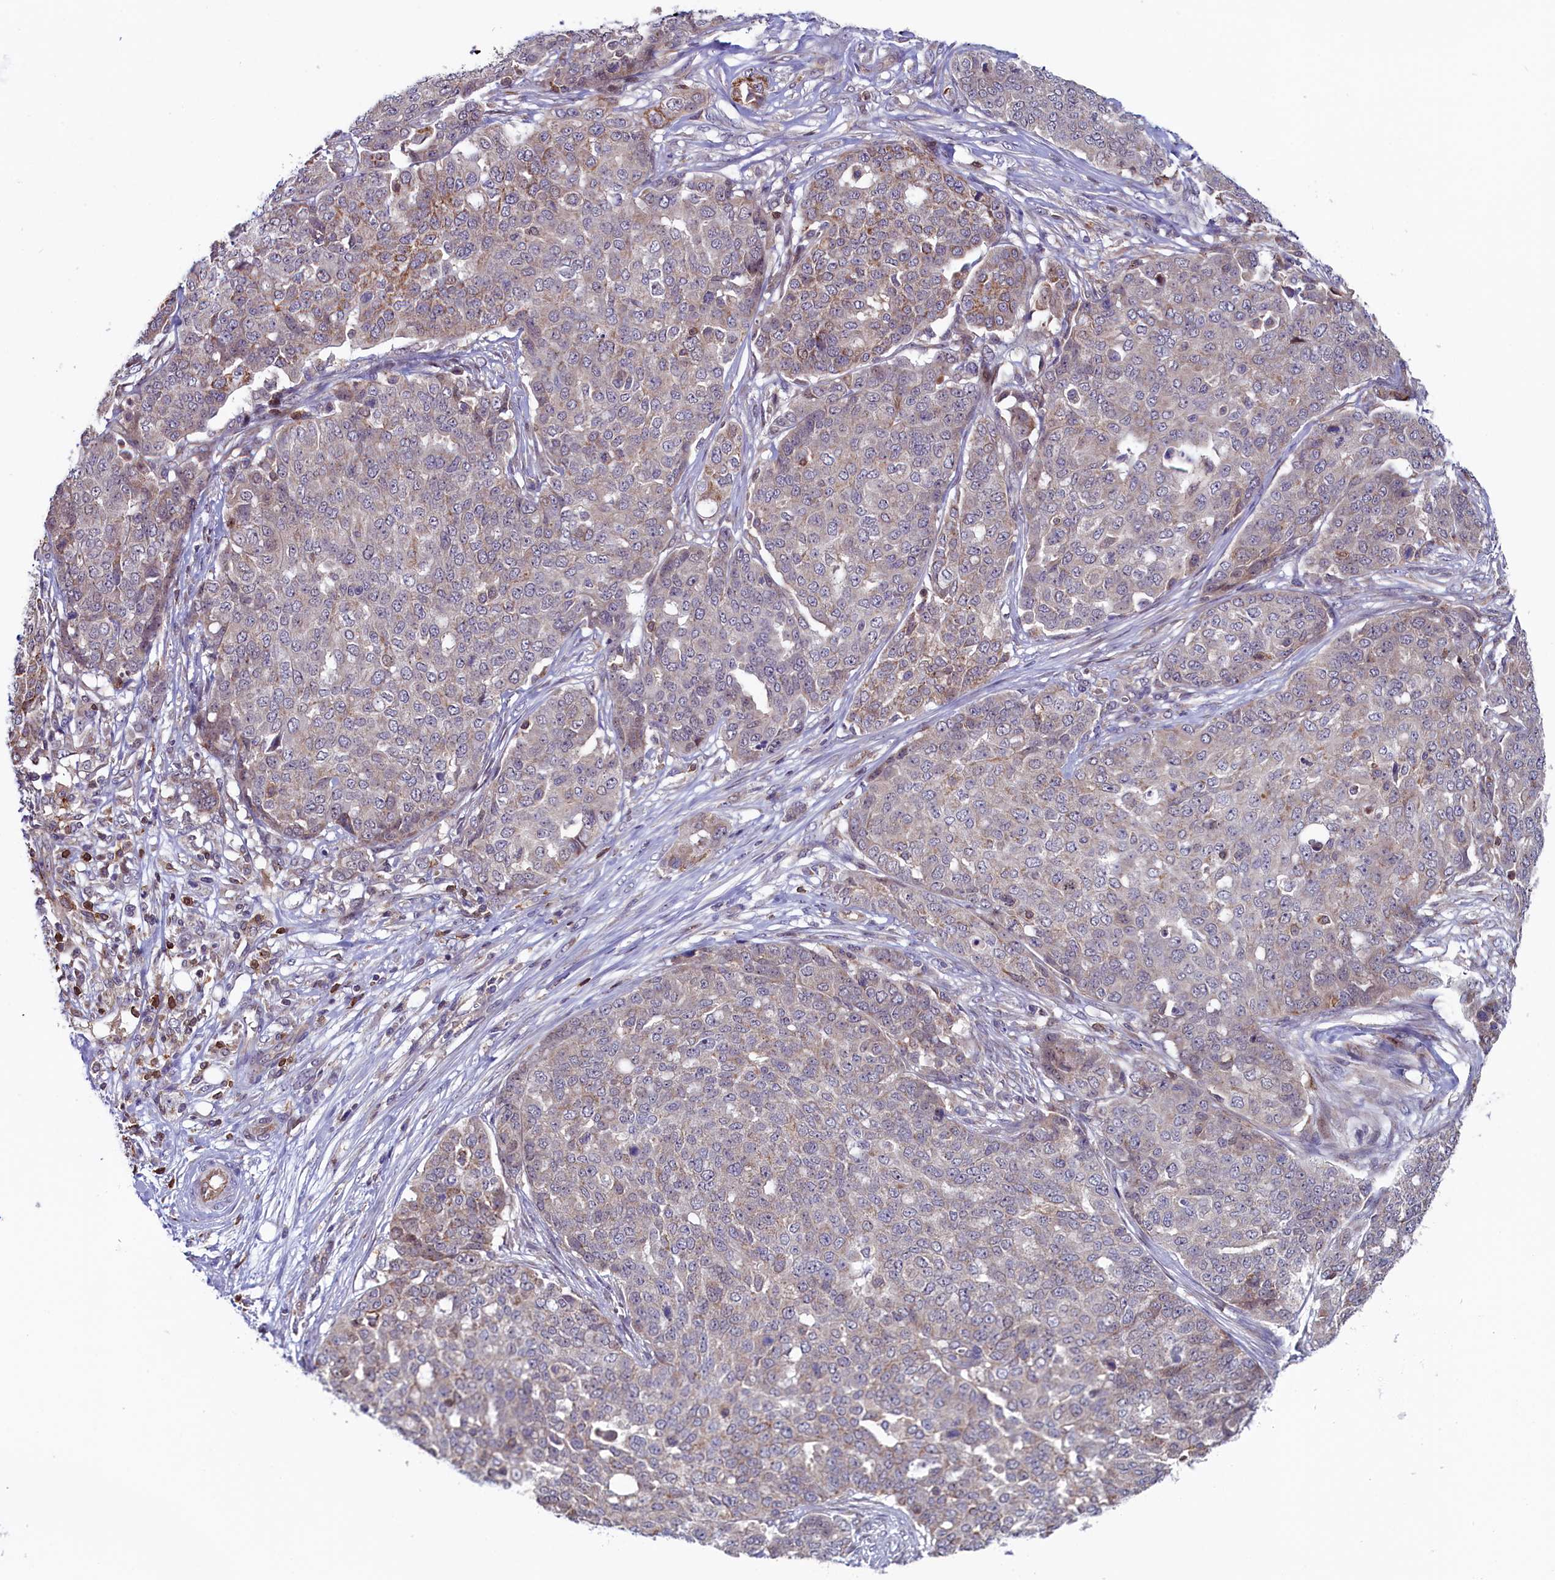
{"staining": {"intensity": "weak", "quantity": "<25%", "location": "cytoplasmic/membranous"}, "tissue": "ovarian cancer", "cell_type": "Tumor cells", "image_type": "cancer", "snomed": [{"axis": "morphology", "description": "Cystadenocarcinoma, serous, NOS"}, {"axis": "topography", "description": "Soft tissue"}, {"axis": "topography", "description": "Ovary"}], "caption": "An IHC image of ovarian cancer is shown. There is no staining in tumor cells of ovarian cancer.", "gene": "CIAPIN1", "patient": {"sex": "female", "age": 57}}